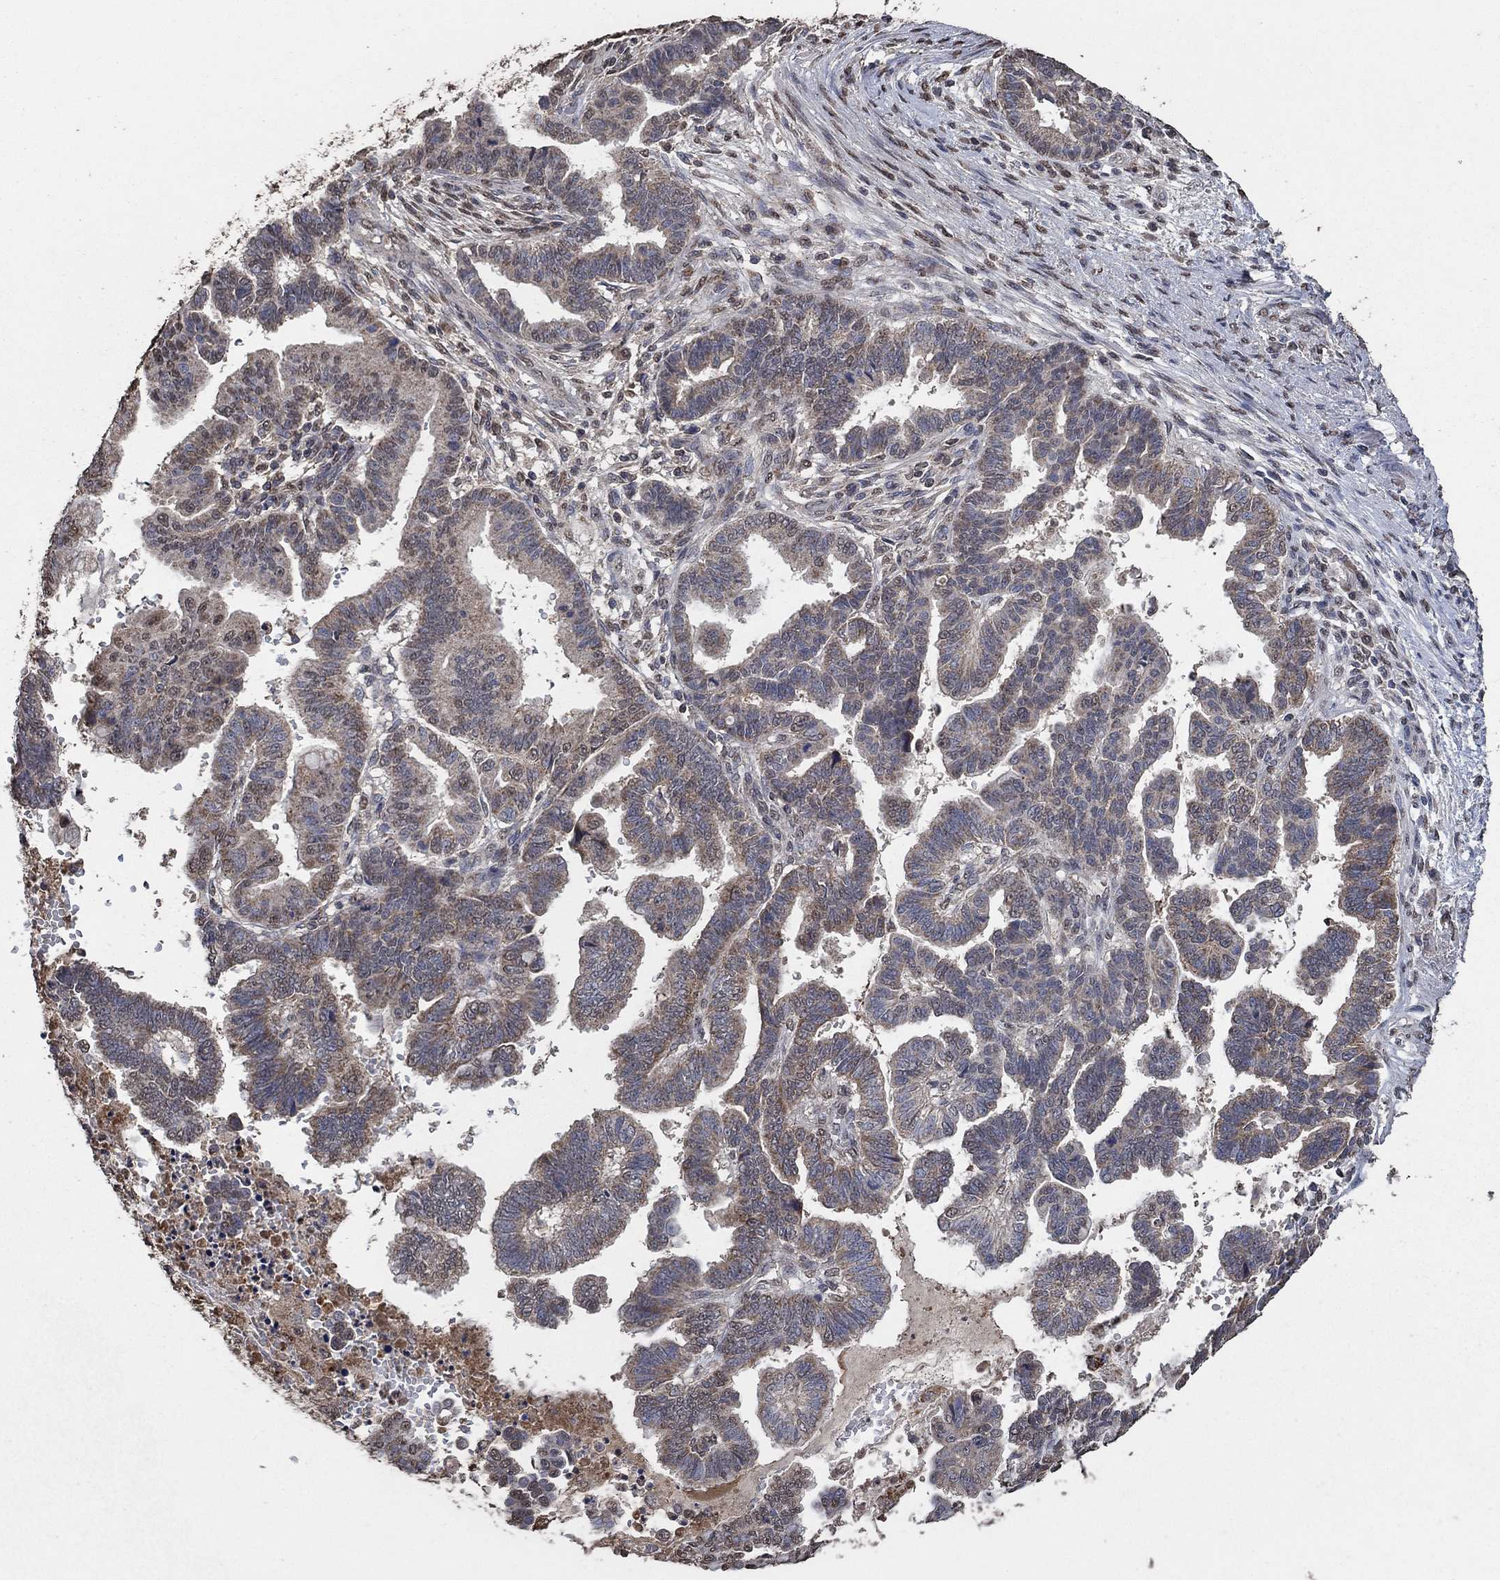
{"staining": {"intensity": "moderate", "quantity": "<25%", "location": "cytoplasmic/membranous"}, "tissue": "stomach cancer", "cell_type": "Tumor cells", "image_type": "cancer", "snomed": [{"axis": "morphology", "description": "Adenocarcinoma, NOS"}, {"axis": "topography", "description": "Stomach"}], "caption": "Immunohistochemical staining of stomach cancer exhibits low levels of moderate cytoplasmic/membranous protein expression in approximately <25% of tumor cells. The protein of interest is stained brown, and the nuclei are stained in blue (DAB IHC with brightfield microscopy, high magnification).", "gene": "MRPS24", "patient": {"sex": "male", "age": 83}}